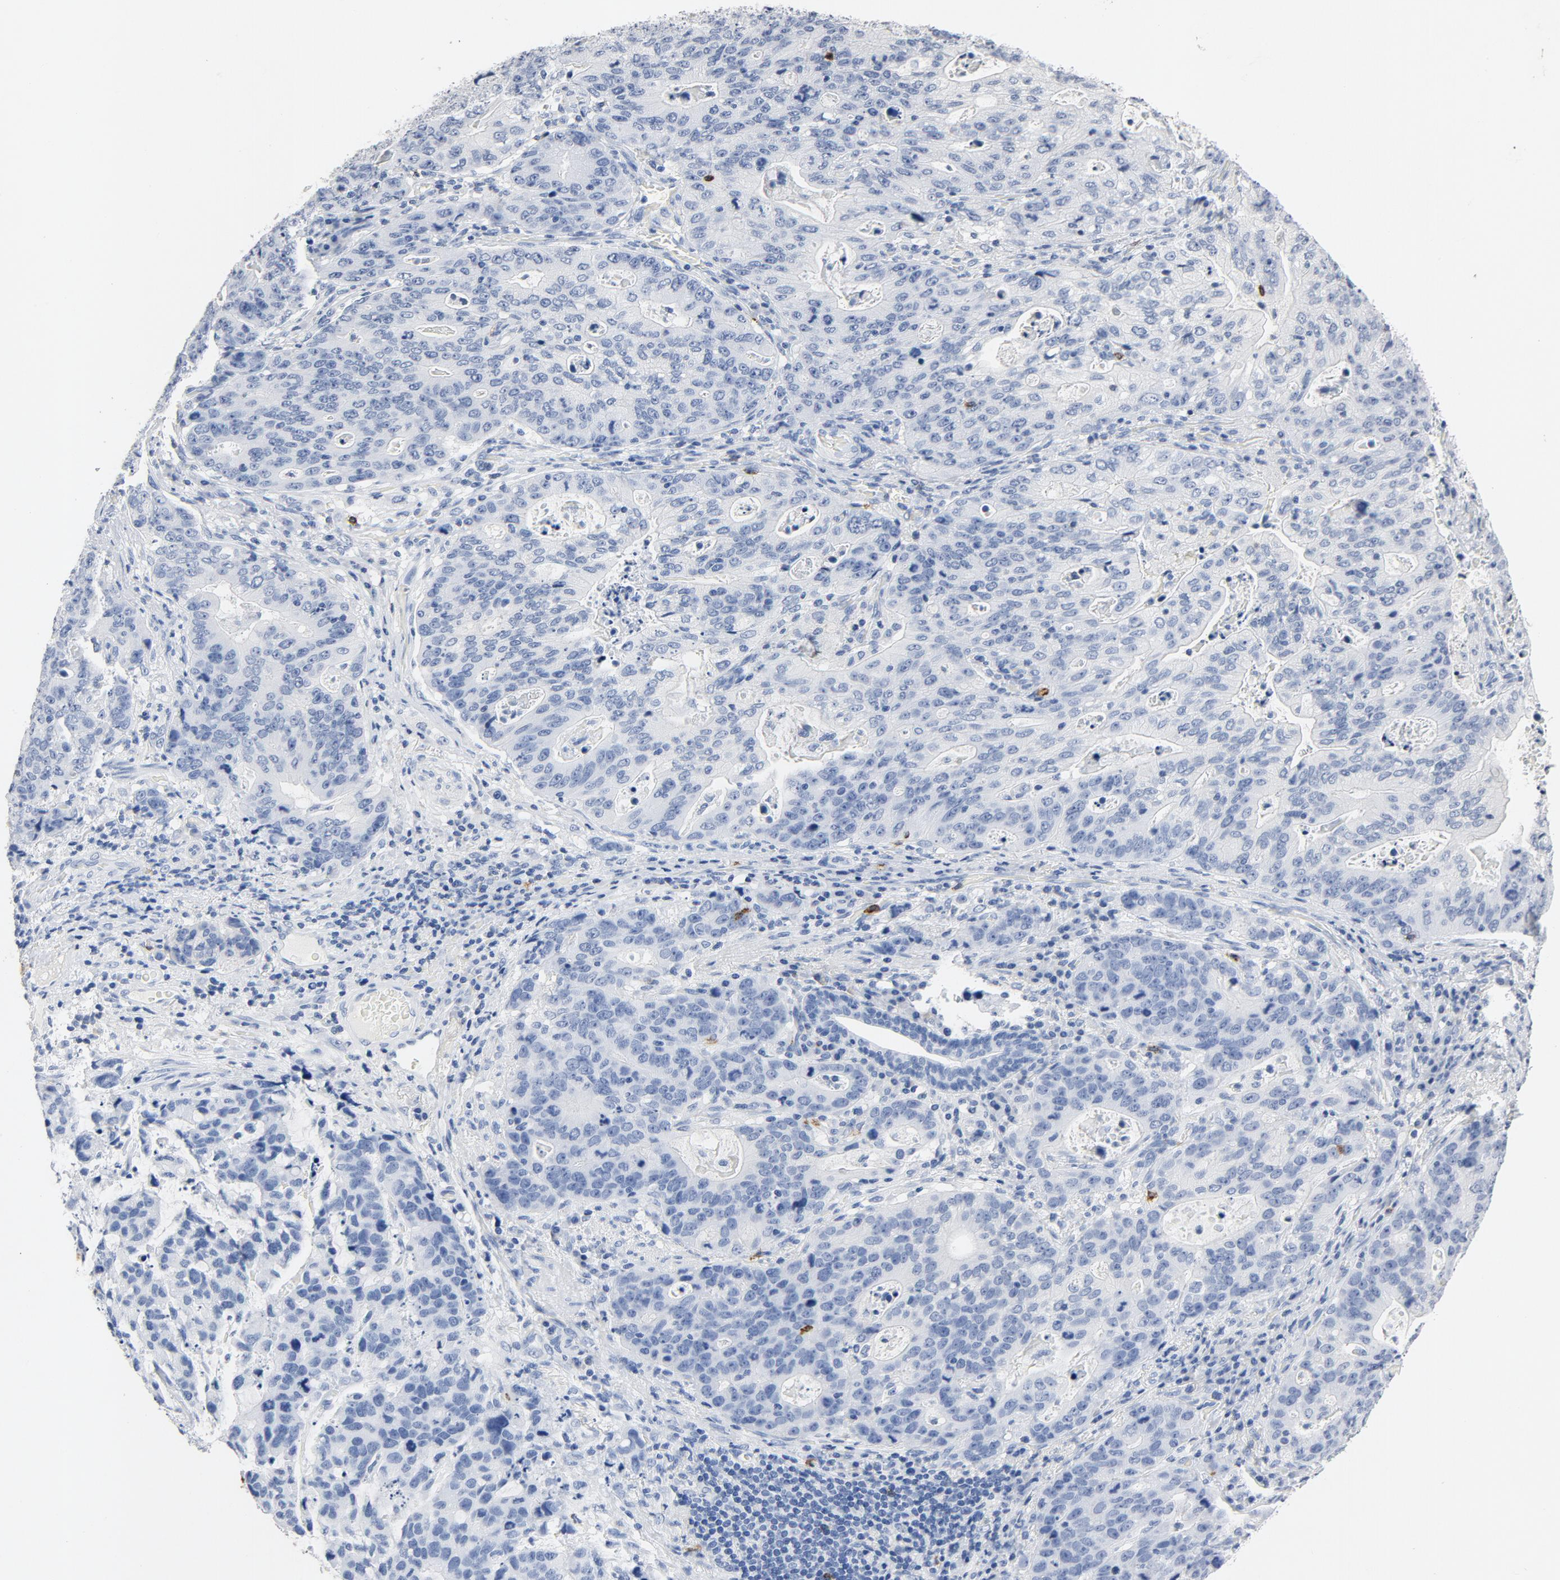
{"staining": {"intensity": "negative", "quantity": "none", "location": "none"}, "tissue": "stomach cancer", "cell_type": "Tumor cells", "image_type": "cancer", "snomed": [{"axis": "morphology", "description": "Adenocarcinoma, NOS"}, {"axis": "topography", "description": "Esophagus"}, {"axis": "topography", "description": "Stomach"}], "caption": "High power microscopy micrograph of an IHC micrograph of stomach cancer, revealing no significant expression in tumor cells.", "gene": "PTPRB", "patient": {"sex": "male", "age": 74}}